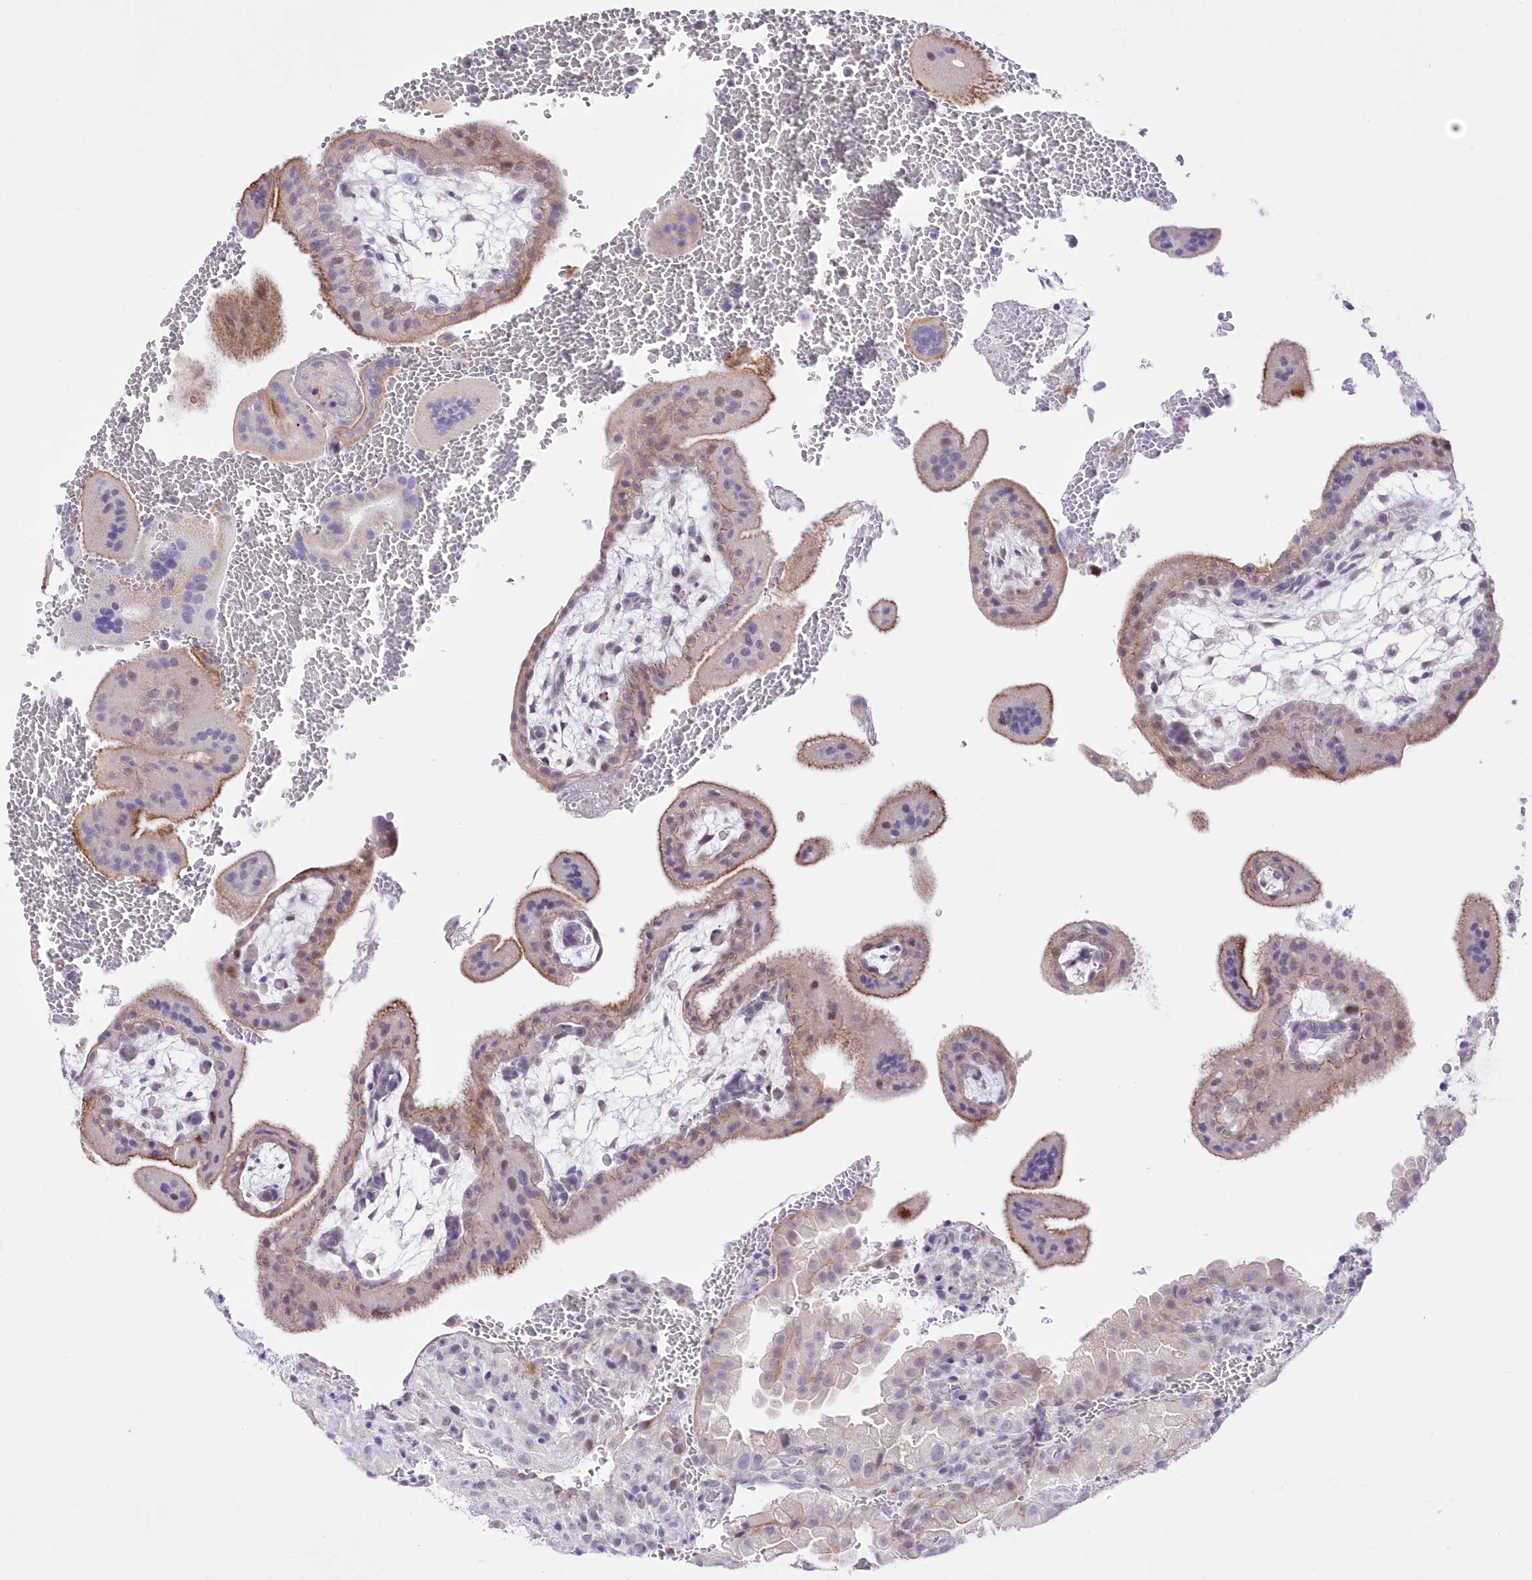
{"staining": {"intensity": "weak", "quantity": "<25%", "location": "cytoplasmic/membranous"}, "tissue": "placenta", "cell_type": "Decidual cells", "image_type": "normal", "snomed": [{"axis": "morphology", "description": "Normal tissue, NOS"}, {"axis": "topography", "description": "Placenta"}], "caption": "A high-resolution photomicrograph shows IHC staining of benign placenta, which shows no significant positivity in decidual cells.", "gene": "FAM241B", "patient": {"sex": "female", "age": 35}}